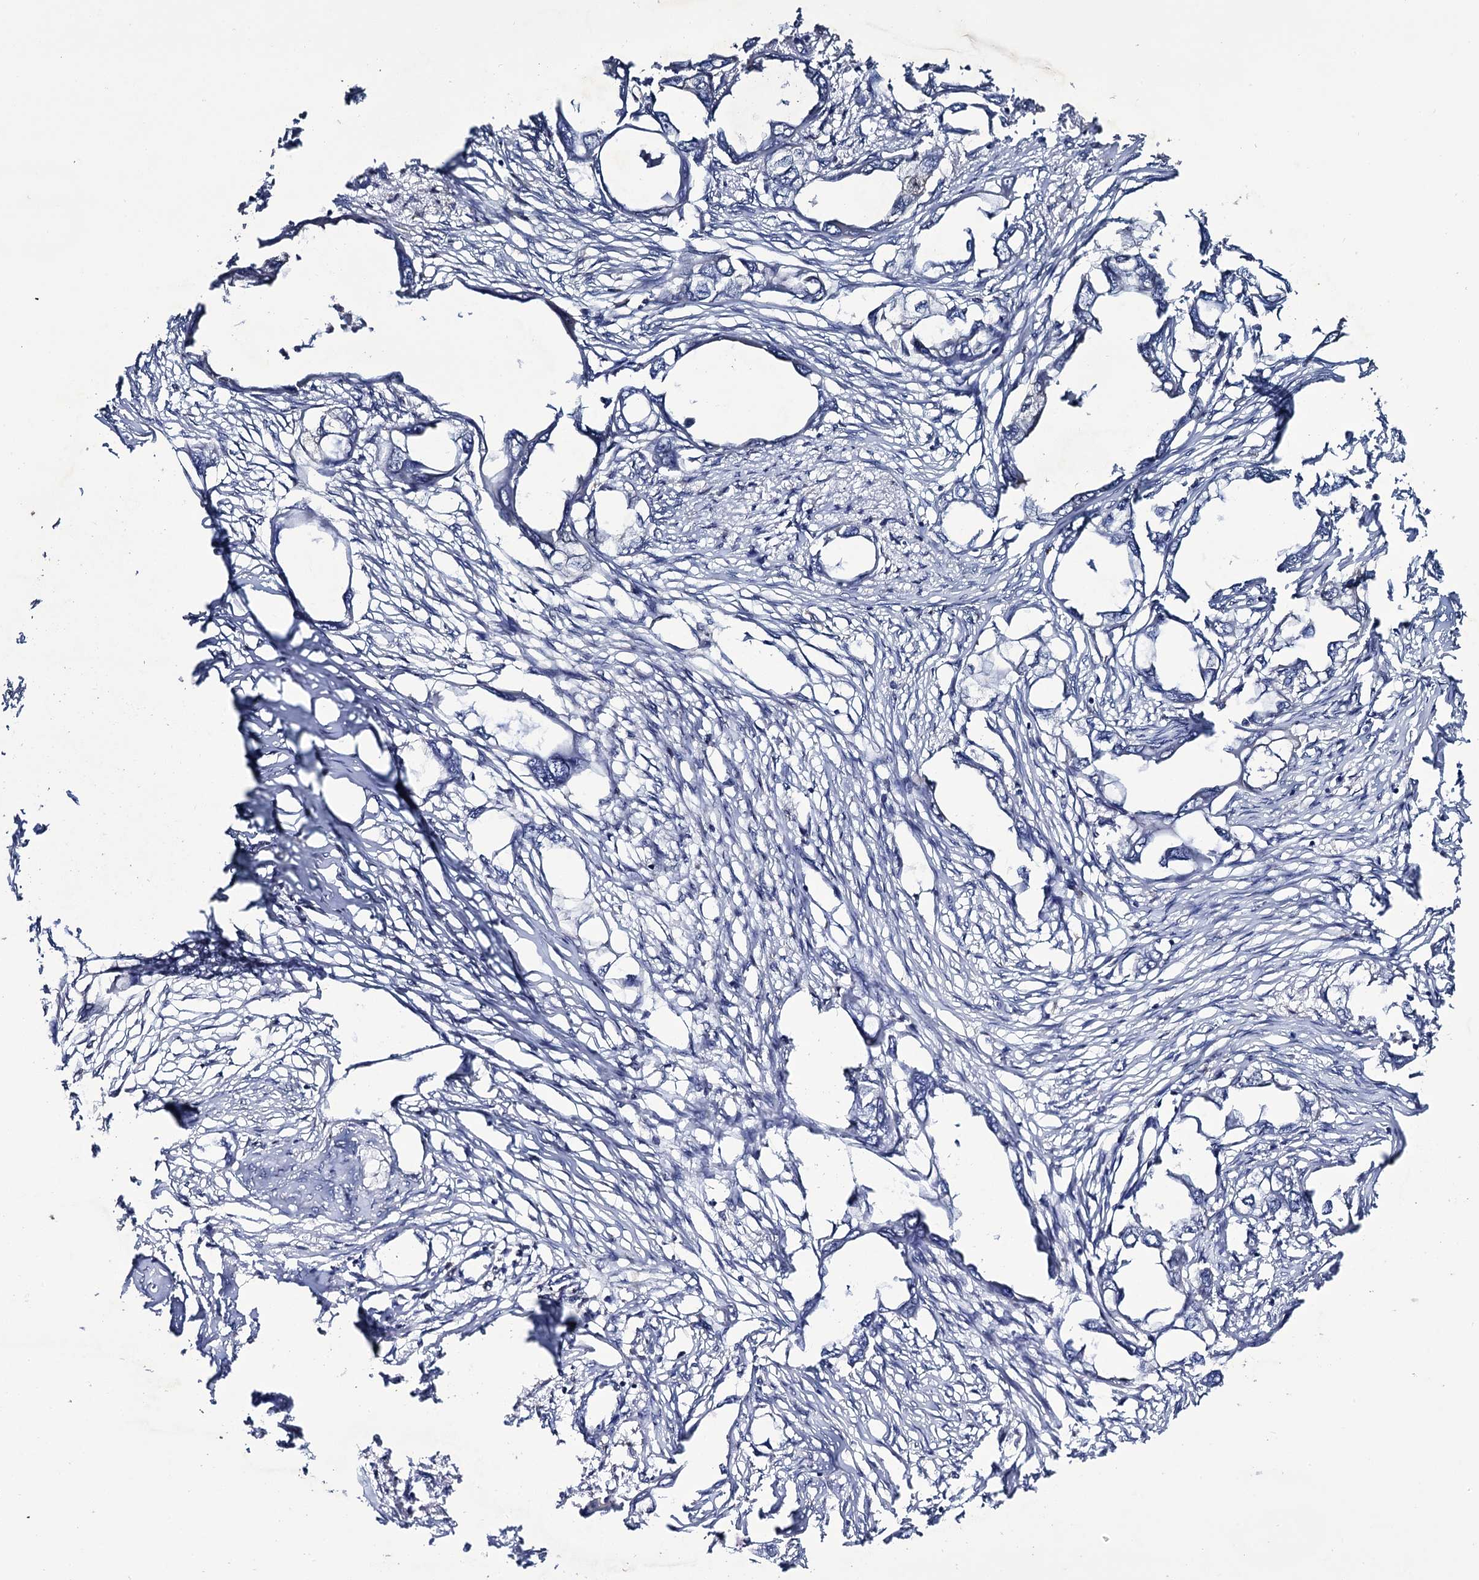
{"staining": {"intensity": "negative", "quantity": "none", "location": "none"}, "tissue": "endometrial cancer", "cell_type": "Tumor cells", "image_type": "cancer", "snomed": [{"axis": "morphology", "description": "Adenocarcinoma, NOS"}, {"axis": "morphology", "description": "Adenocarcinoma, metastatic, NOS"}, {"axis": "topography", "description": "Adipose tissue"}, {"axis": "topography", "description": "Endometrium"}], "caption": "This histopathology image is of endometrial cancer stained with IHC to label a protein in brown with the nuclei are counter-stained blue. There is no staining in tumor cells.", "gene": "CRYL1", "patient": {"sex": "female", "age": 67}}